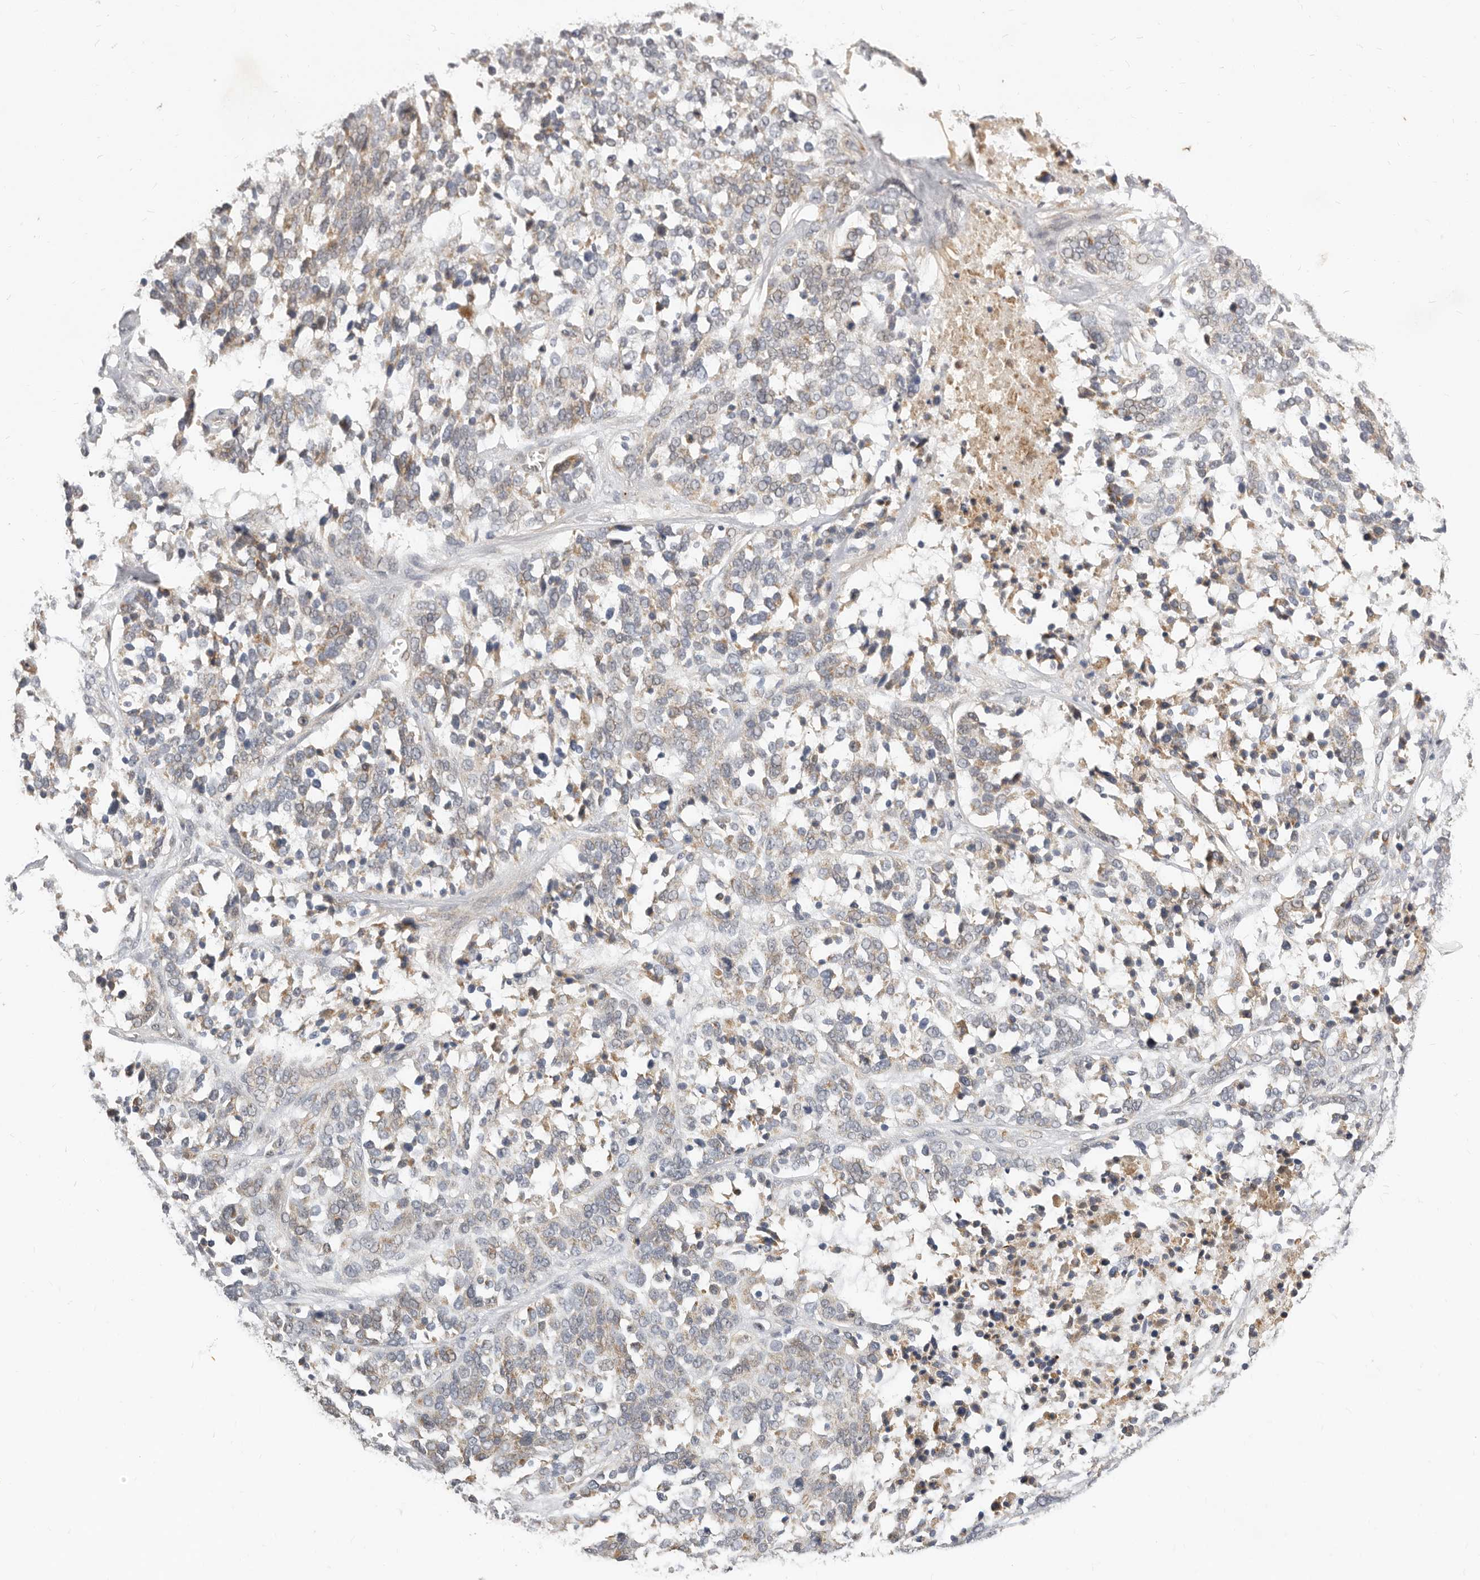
{"staining": {"intensity": "weak", "quantity": "25%-75%", "location": "cytoplasmic/membranous"}, "tissue": "ovarian cancer", "cell_type": "Tumor cells", "image_type": "cancer", "snomed": [{"axis": "morphology", "description": "Cystadenocarcinoma, serous, NOS"}, {"axis": "topography", "description": "Ovary"}], "caption": "Serous cystadenocarcinoma (ovarian) was stained to show a protein in brown. There is low levels of weak cytoplasmic/membranous staining in approximately 25%-75% of tumor cells.", "gene": "MICALL2", "patient": {"sex": "female", "age": 44}}